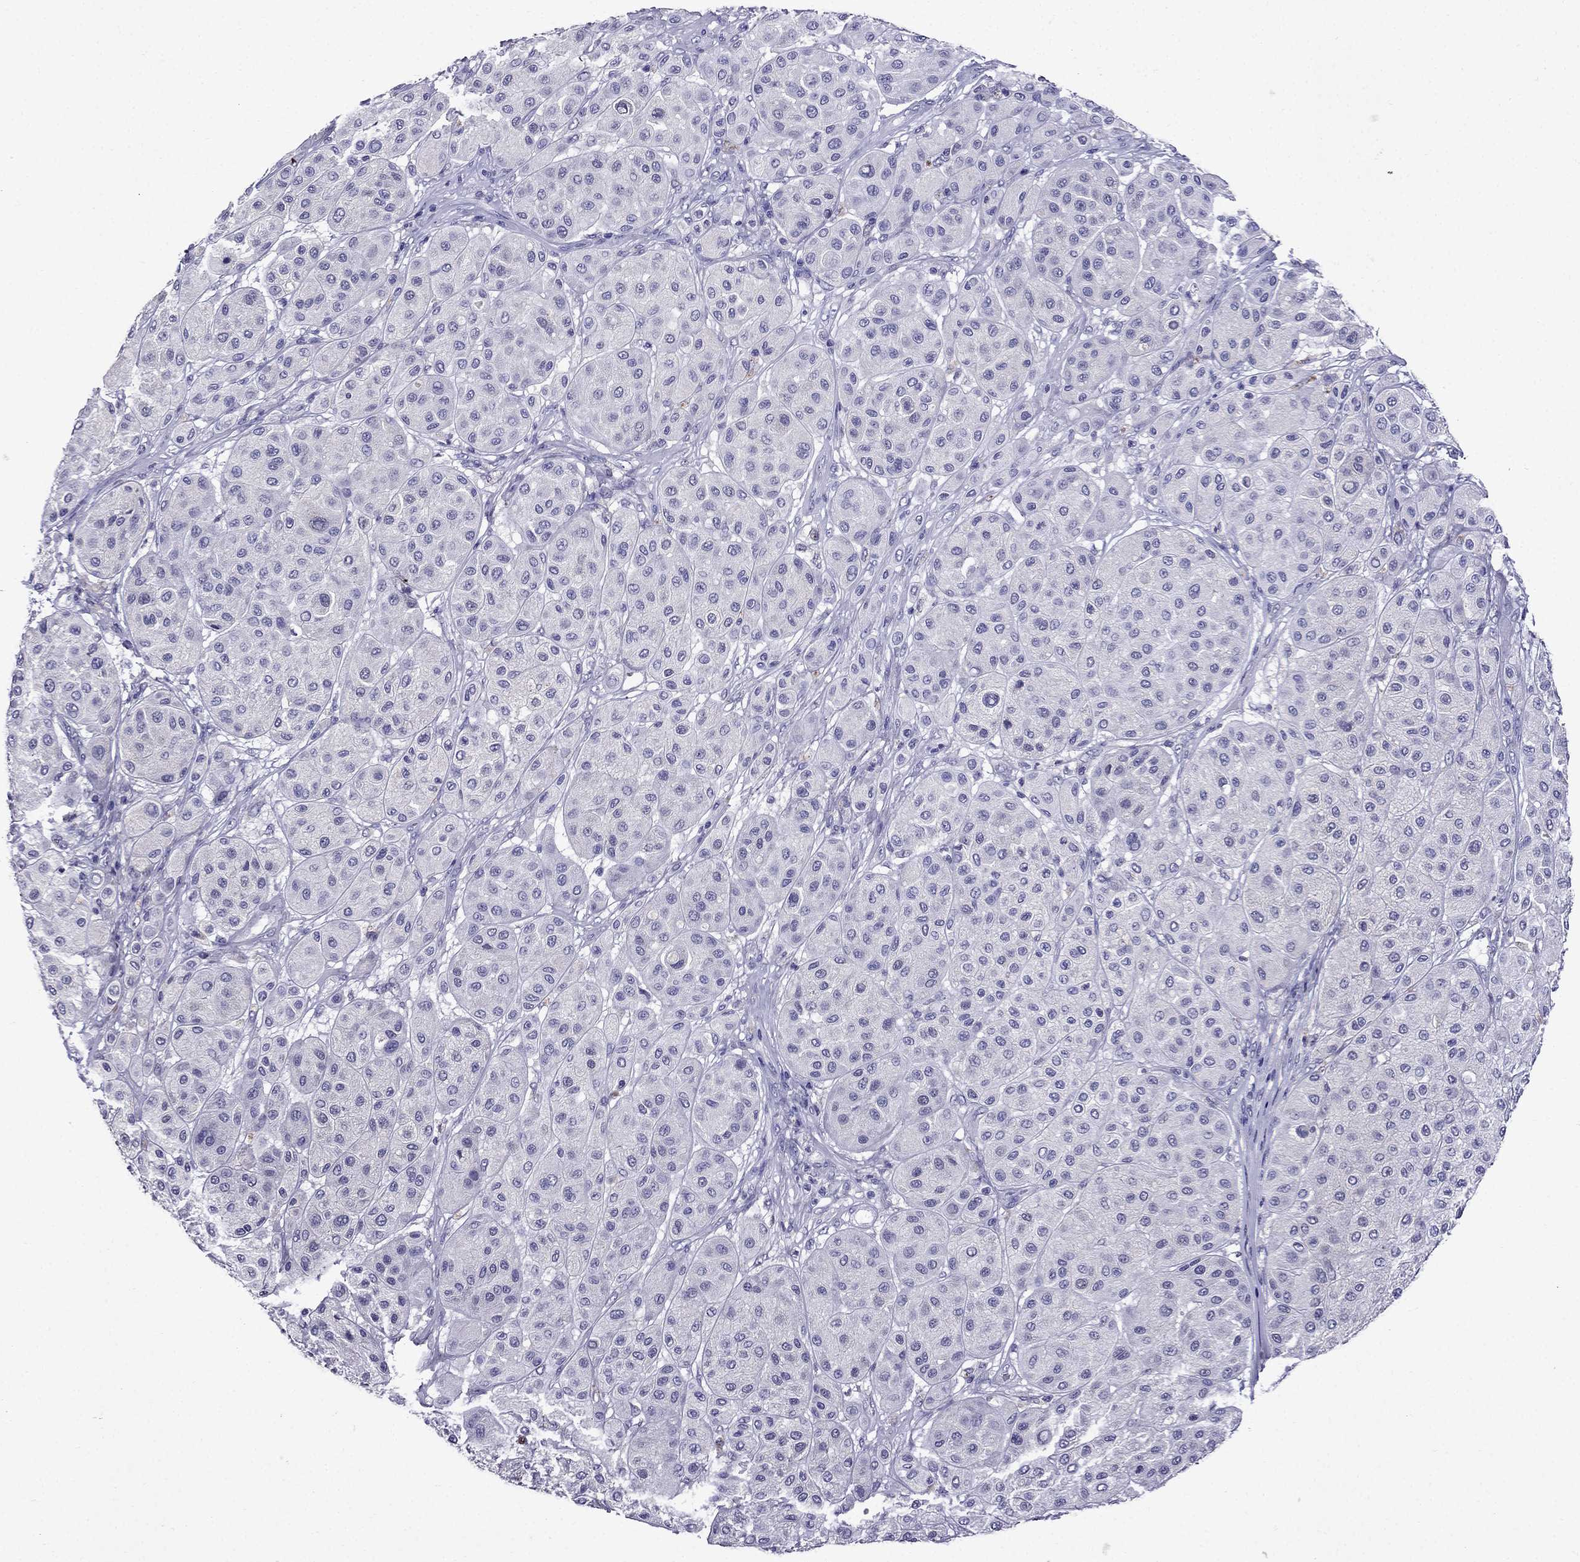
{"staining": {"intensity": "negative", "quantity": "none", "location": "none"}, "tissue": "melanoma", "cell_type": "Tumor cells", "image_type": "cancer", "snomed": [{"axis": "morphology", "description": "Malignant melanoma, Metastatic site"}, {"axis": "topography", "description": "Smooth muscle"}], "caption": "Immunohistochemistry image of human melanoma stained for a protein (brown), which shows no staining in tumor cells.", "gene": "DNAH17", "patient": {"sex": "male", "age": 41}}